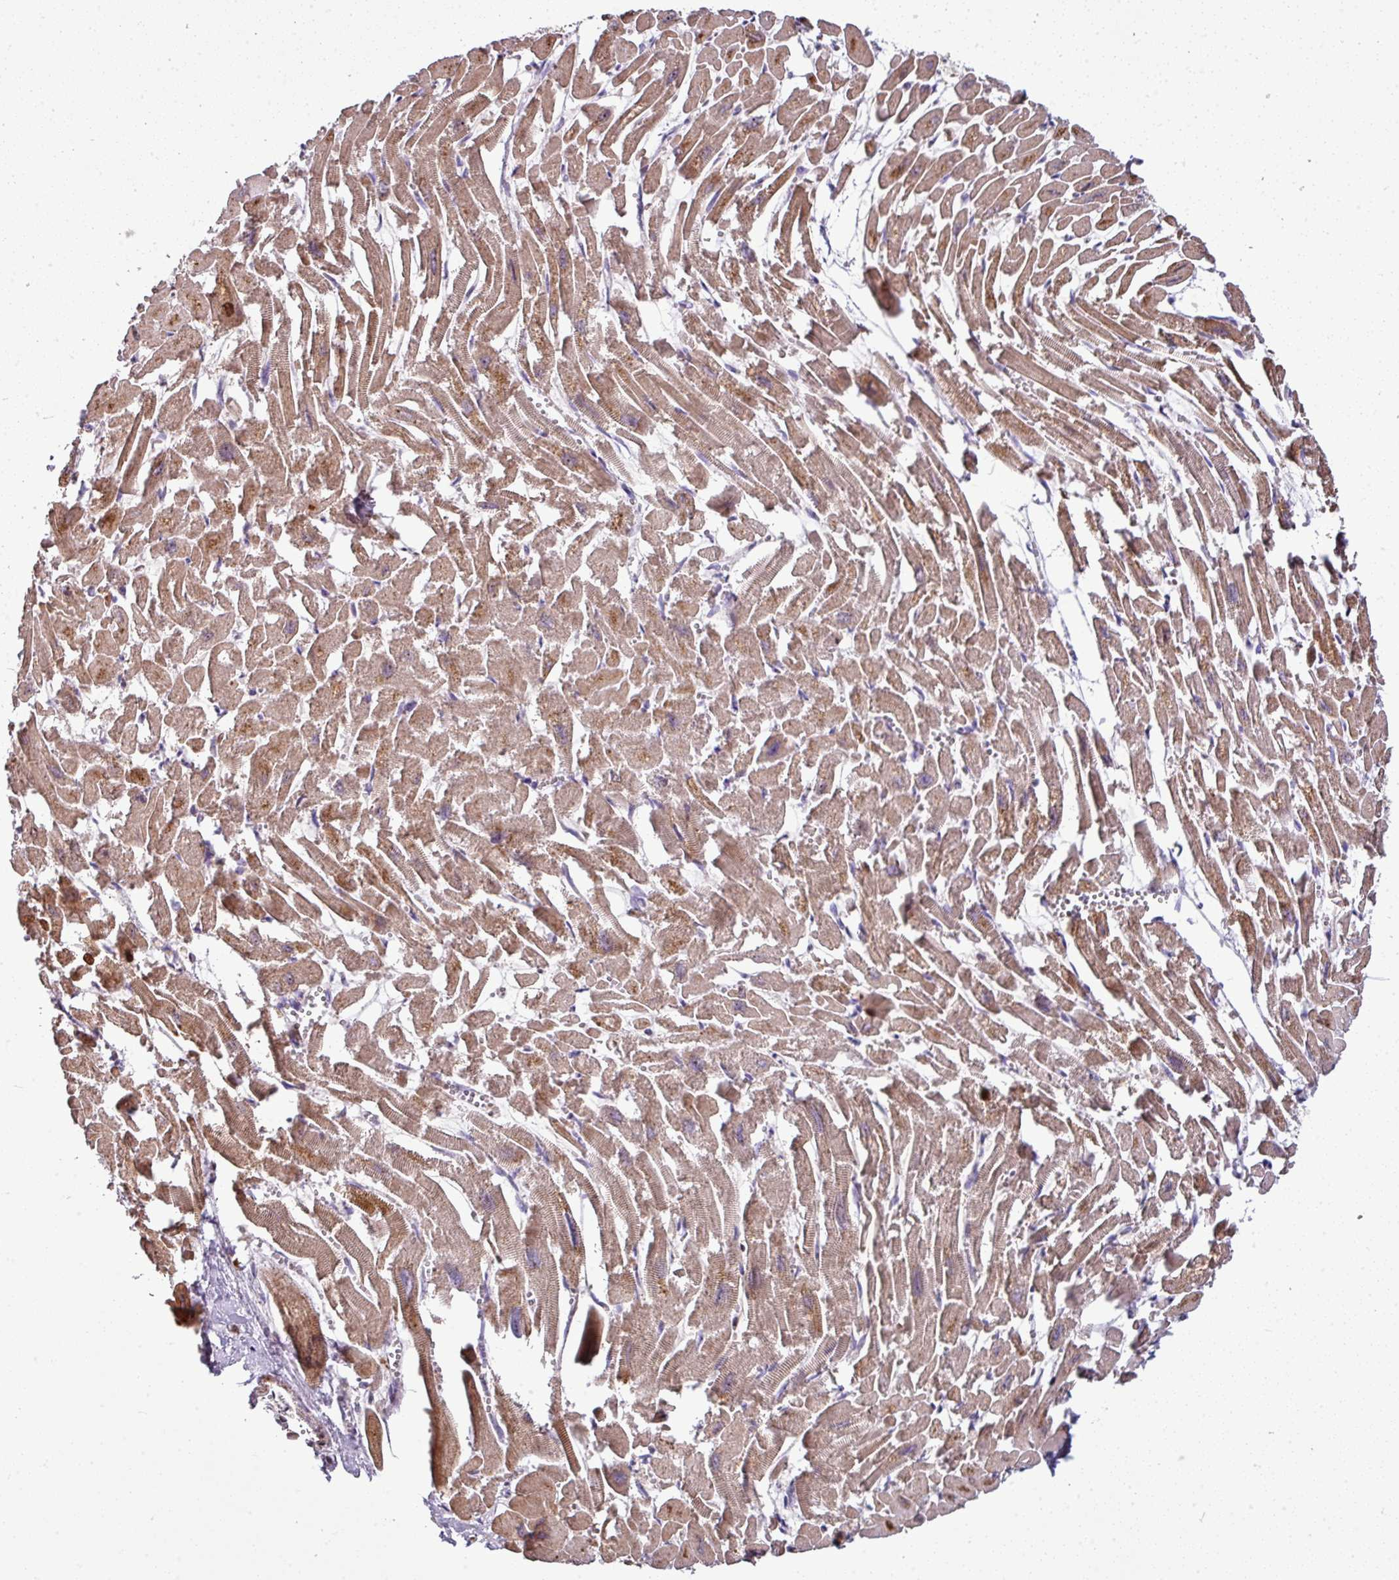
{"staining": {"intensity": "moderate", "quantity": ">75%", "location": "cytoplasmic/membranous"}, "tissue": "heart muscle", "cell_type": "Cardiomyocytes", "image_type": "normal", "snomed": [{"axis": "morphology", "description": "Normal tissue, NOS"}, {"axis": "topography", "description": "Heart"}], "caption": "Immunohistochemistry (IHC) image of benign heart muscle: human heart muscle stained using IHC exhibits medium levels of moderate protein expression localized specifically in the cytoplasmic/membranous of cardiomyocytes, appearing as a cytoplasmic/membranous brown color.", "gene": "GAN", "patient": {"sex": "male", "age": 54}}